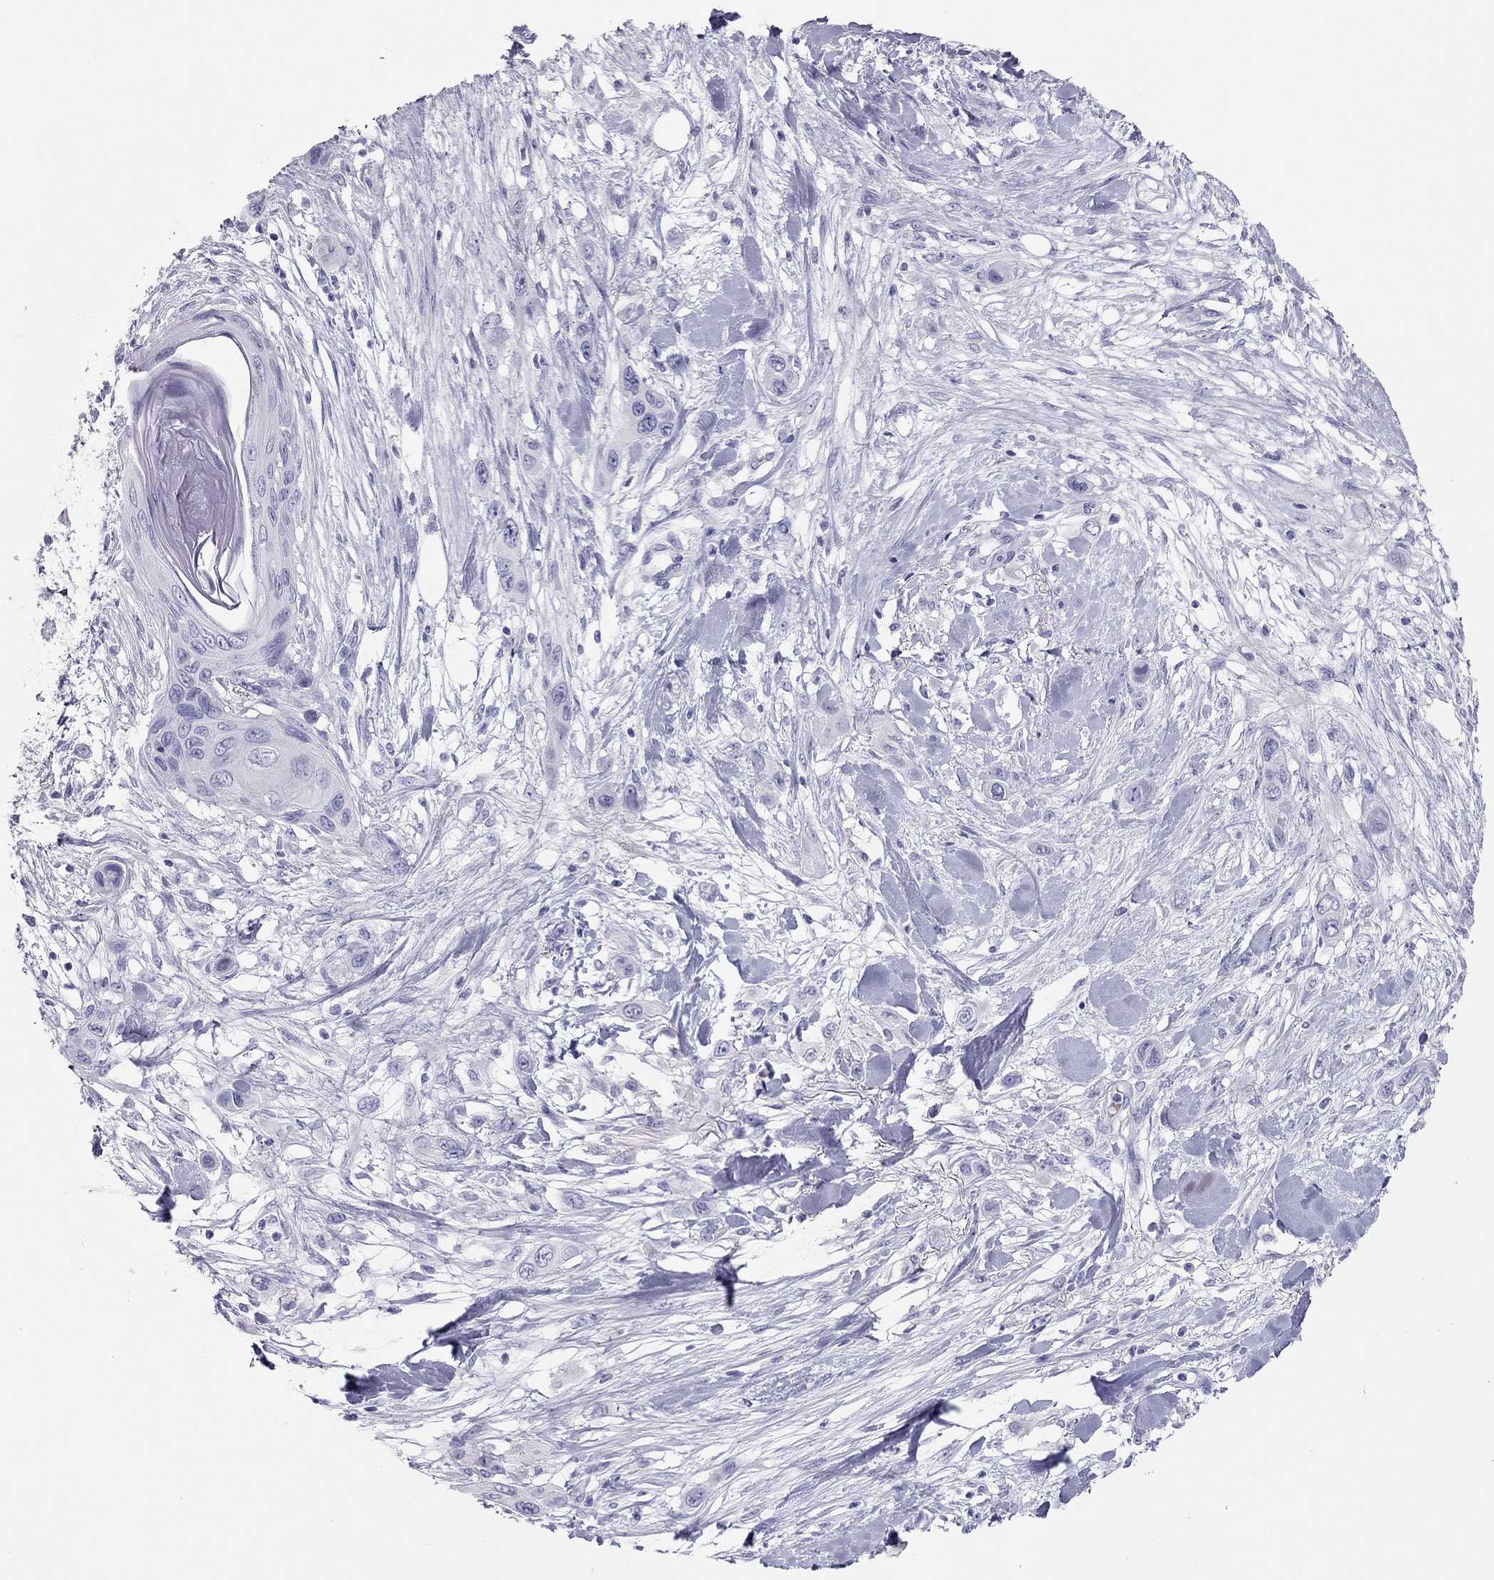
{"staining": {"intensity": "negative", "quantity": "none", "location": "none"}, "tissue": "skin cancer", "cell_type": "Tumor cells", "image_type": "cancer", "snomed": [{"axis": "morphology", "description": "Squamous cell carcinoma, NOS"}, {"axis": "topography", "description": "Skin"}], "caption": "IHC of skin cancer (squamous cell carcinoma) displays no expression in tumor cells. (Stains: DAB IHC with hematoxylin counter stain, Microscopy: brightfield microscopy at high magnification).", "gene": "TSHB", "patient": {"sex": "male", "age": 79}}